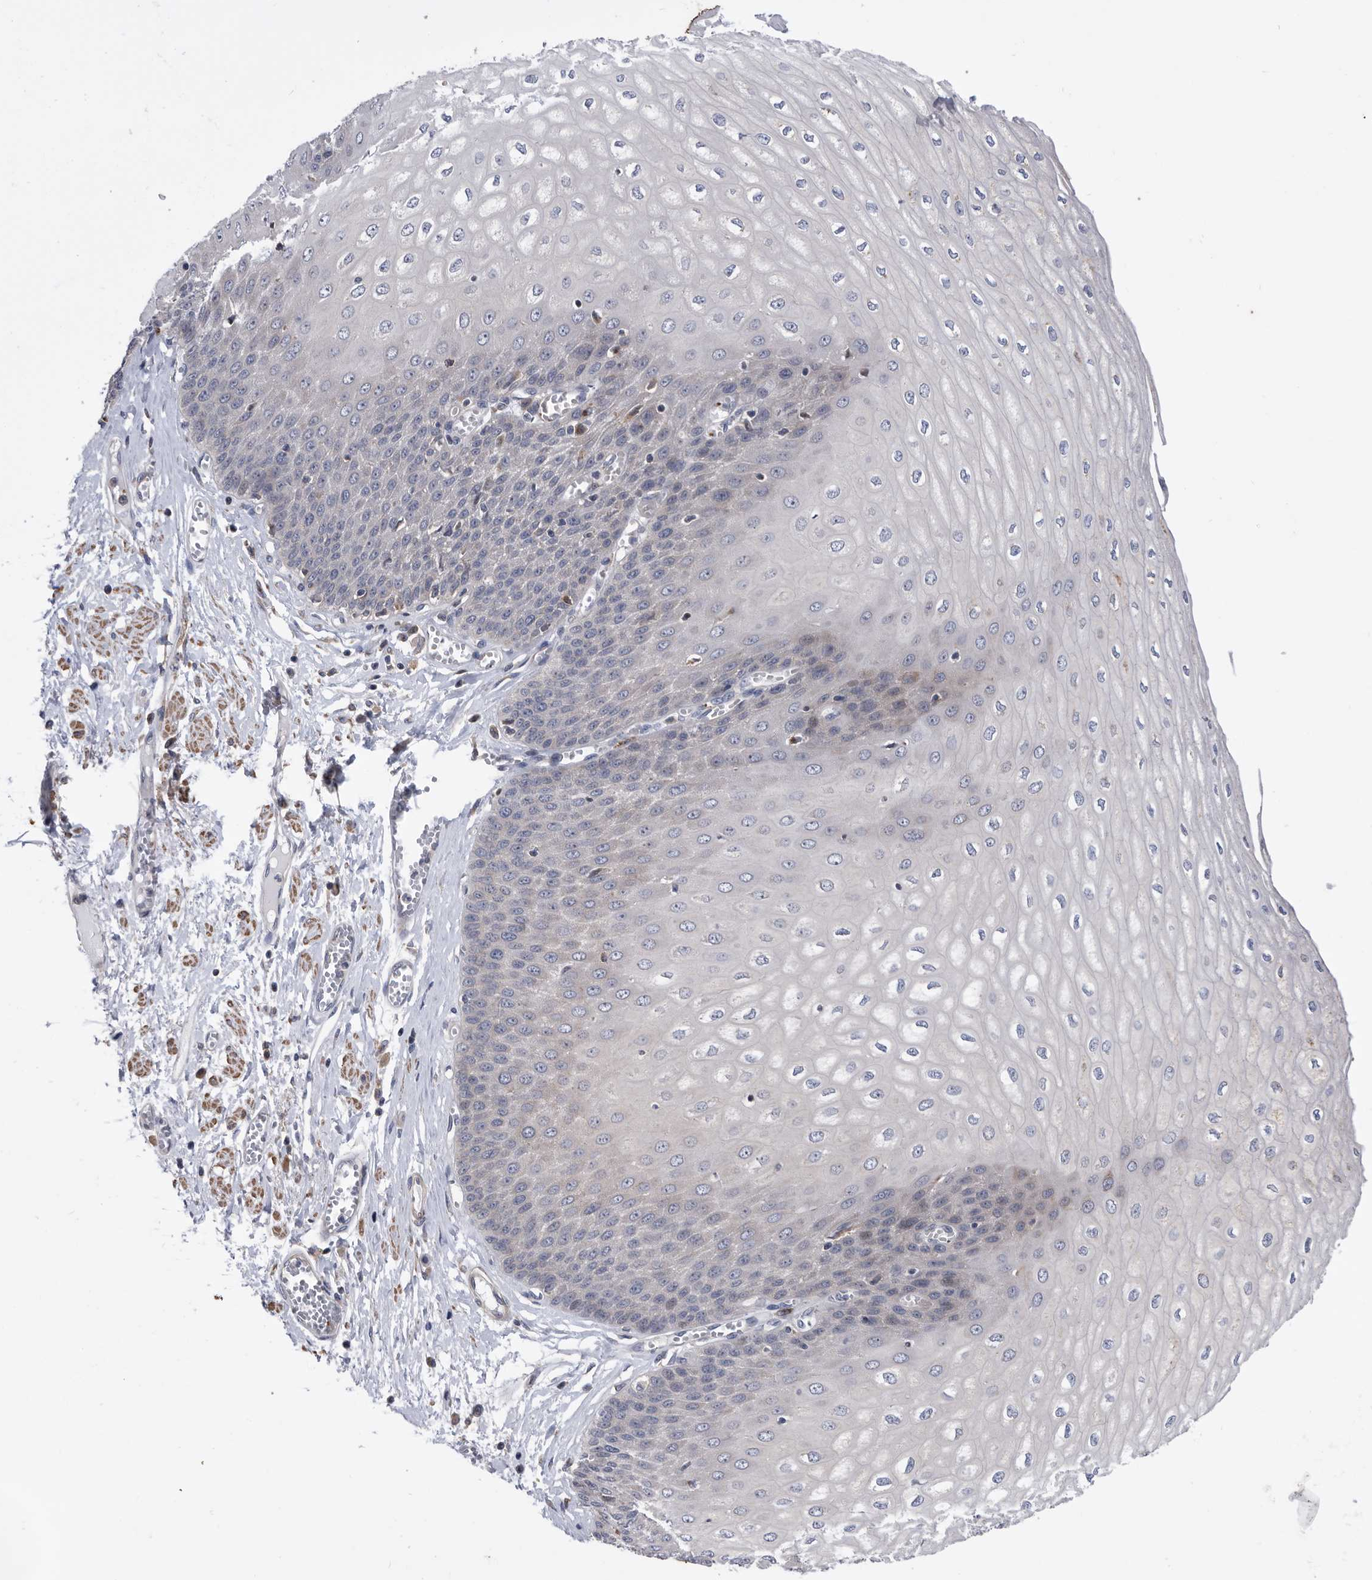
{"staining": {"intensity": "moderate", "quantity": "<25%", "location": "cytoplasmic/membranous"}, "tissue": "esophagus", "cell_type": "Squamous epithelial cells", "image_type": "normal", "snomed": [{"axis": "morphology", "description": "Normal tissue, NOS"}, {"axis": "topography", "description": "Esophagus"}], "caption": "An image showing moderate cytoplasmic/membranous positivity in about <25% of squamous epithelial cells in benign esophagus, as visualized by brown immunohistochemical staining.", "gene": "BAIAP3", "patient": {"sex": "male", "age": 60}}